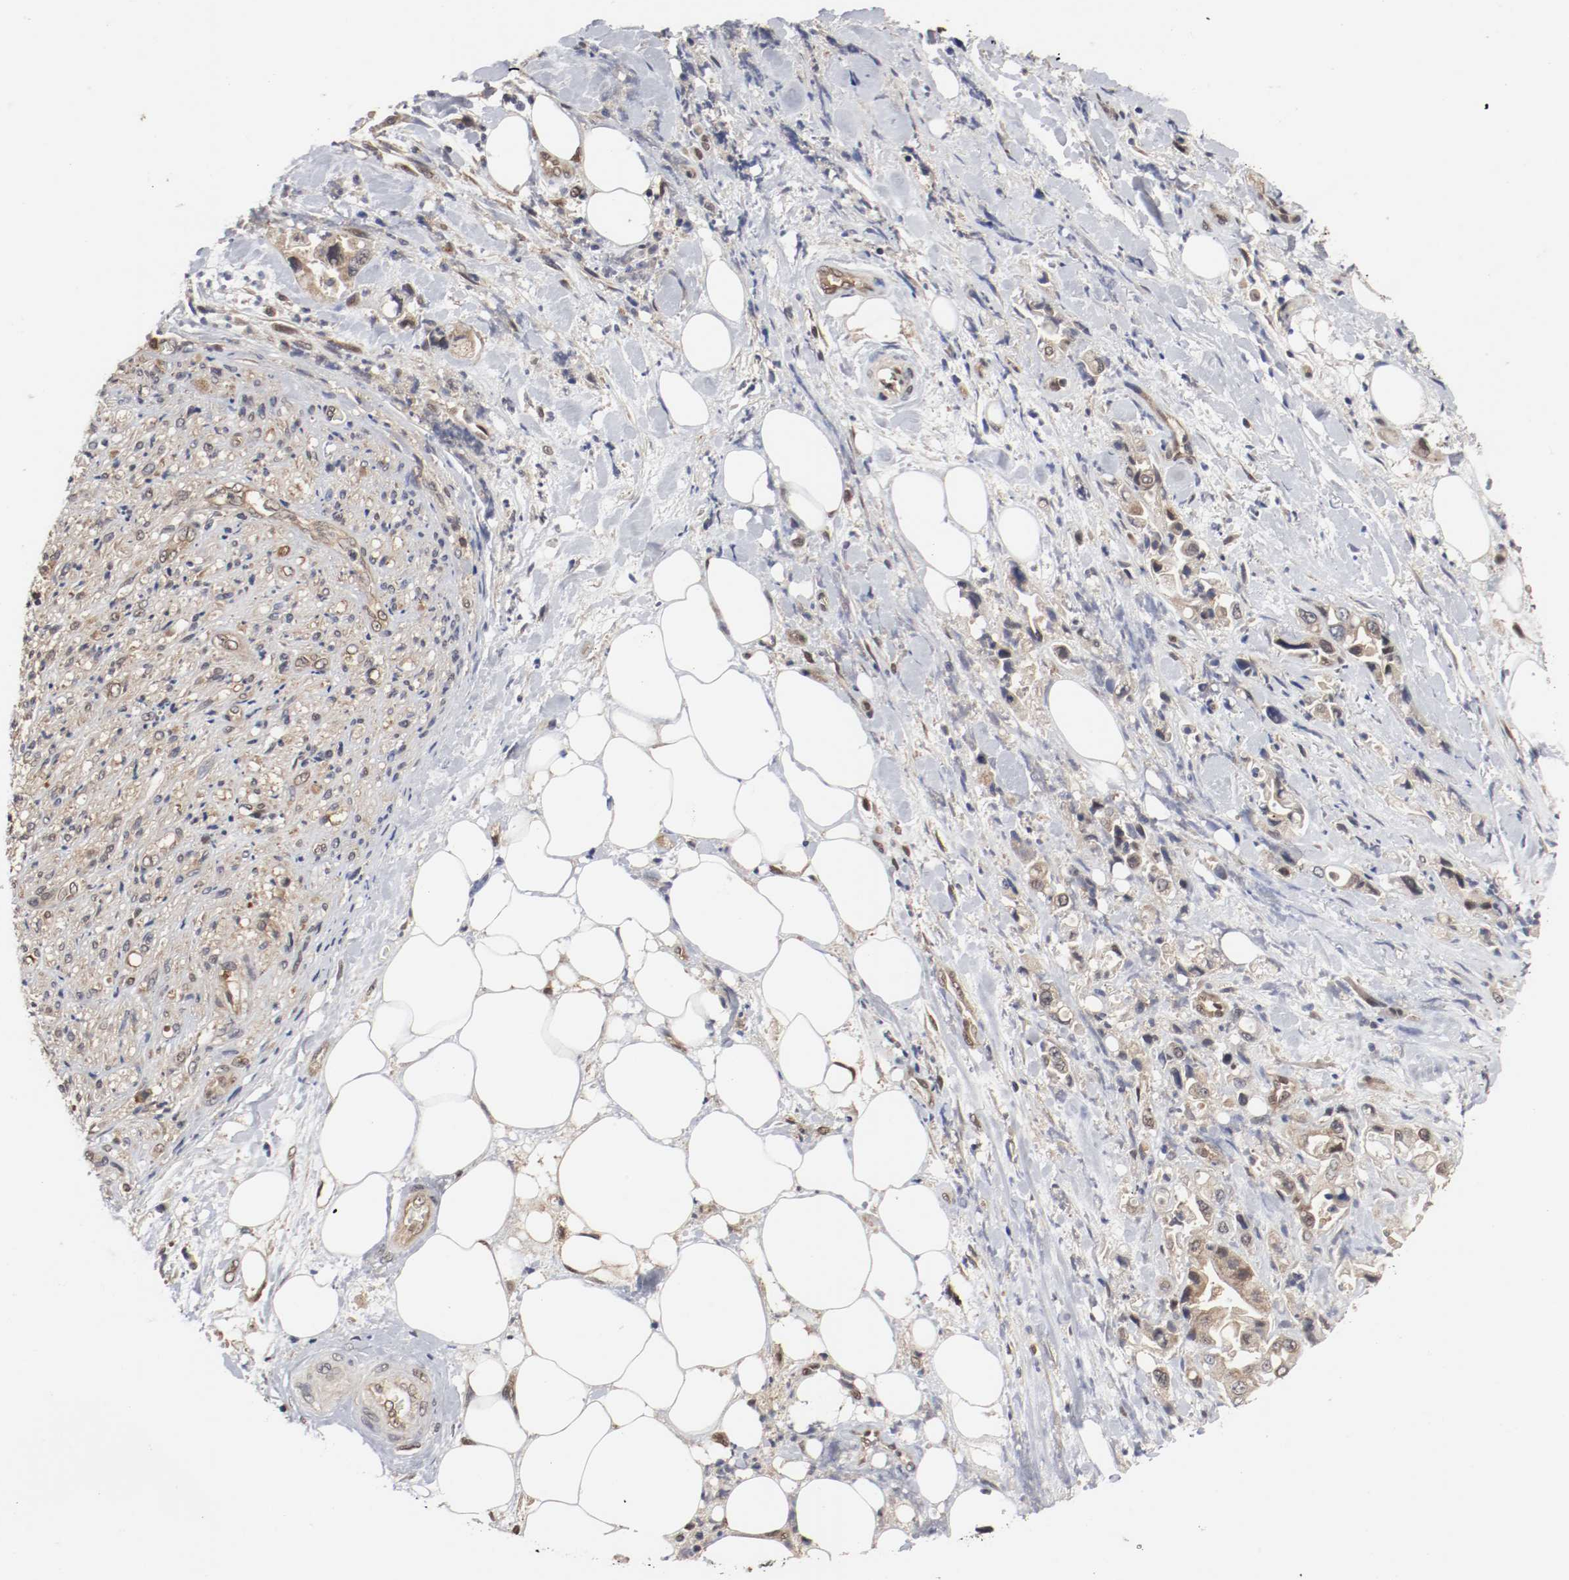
{"staining": {"intensity": "moderate", "quantity": ">75%", "location": "cytoplasmic/membranous"}, "tissue": "pancreatic cancer", "cell_type": "Tumor cells", "image_type": "cancer", "snomed": [{"axis": "morphology", "description": "Adenocarcinoma, NOS"}, {"axis": "topography", "description": "Pancreas"}], "caption": "Pancreatic cancer (adenocarcinoma) was stained to show a protein in brown. There is medium levels of moderate cytoplasmic/membranous staining in about >75% of tumor cells.", "gene": "AFG3L2", "patient": {"sex": "male", "age": 70}}